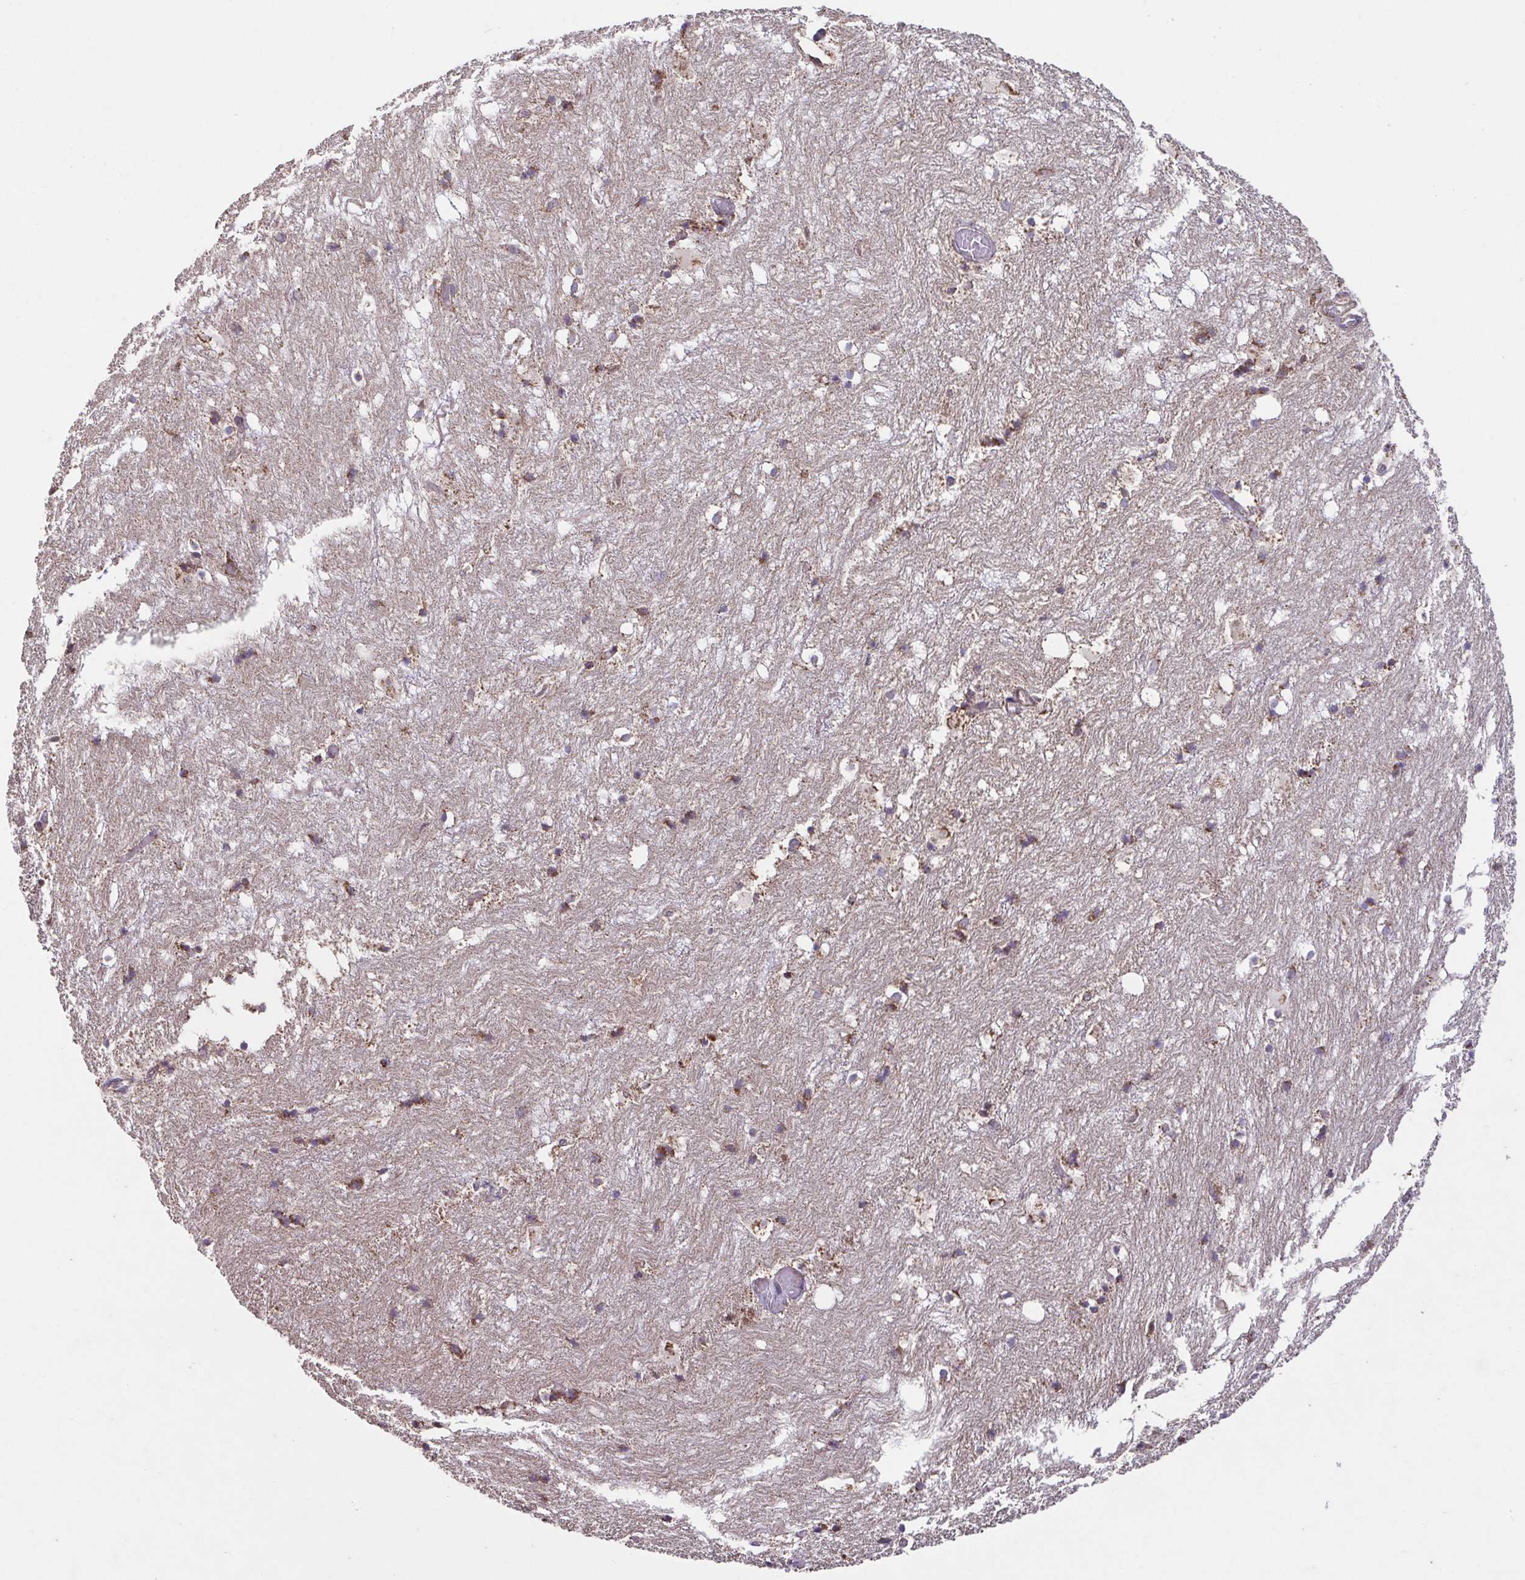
{"staining": {"intensity": "moderate", "quantity": "25%-75%", "location": "cytoplasmic/membranous"}, "tissue": "hippocampus", "cell_type": "Glial cells", "image_type": "normal", "snomed": [{"axis": "morphology", "description": "Normal tissue, NOS"}, {"axis": "topography", "description": "Hippocampus"}], "caption": "An image of human hippocampus stained for a protein shows moderate cytoplasmic/membranous brown staining in glial cells.", "gene": "DIP2B", "patient": {"sex": "female", "age": 52}}